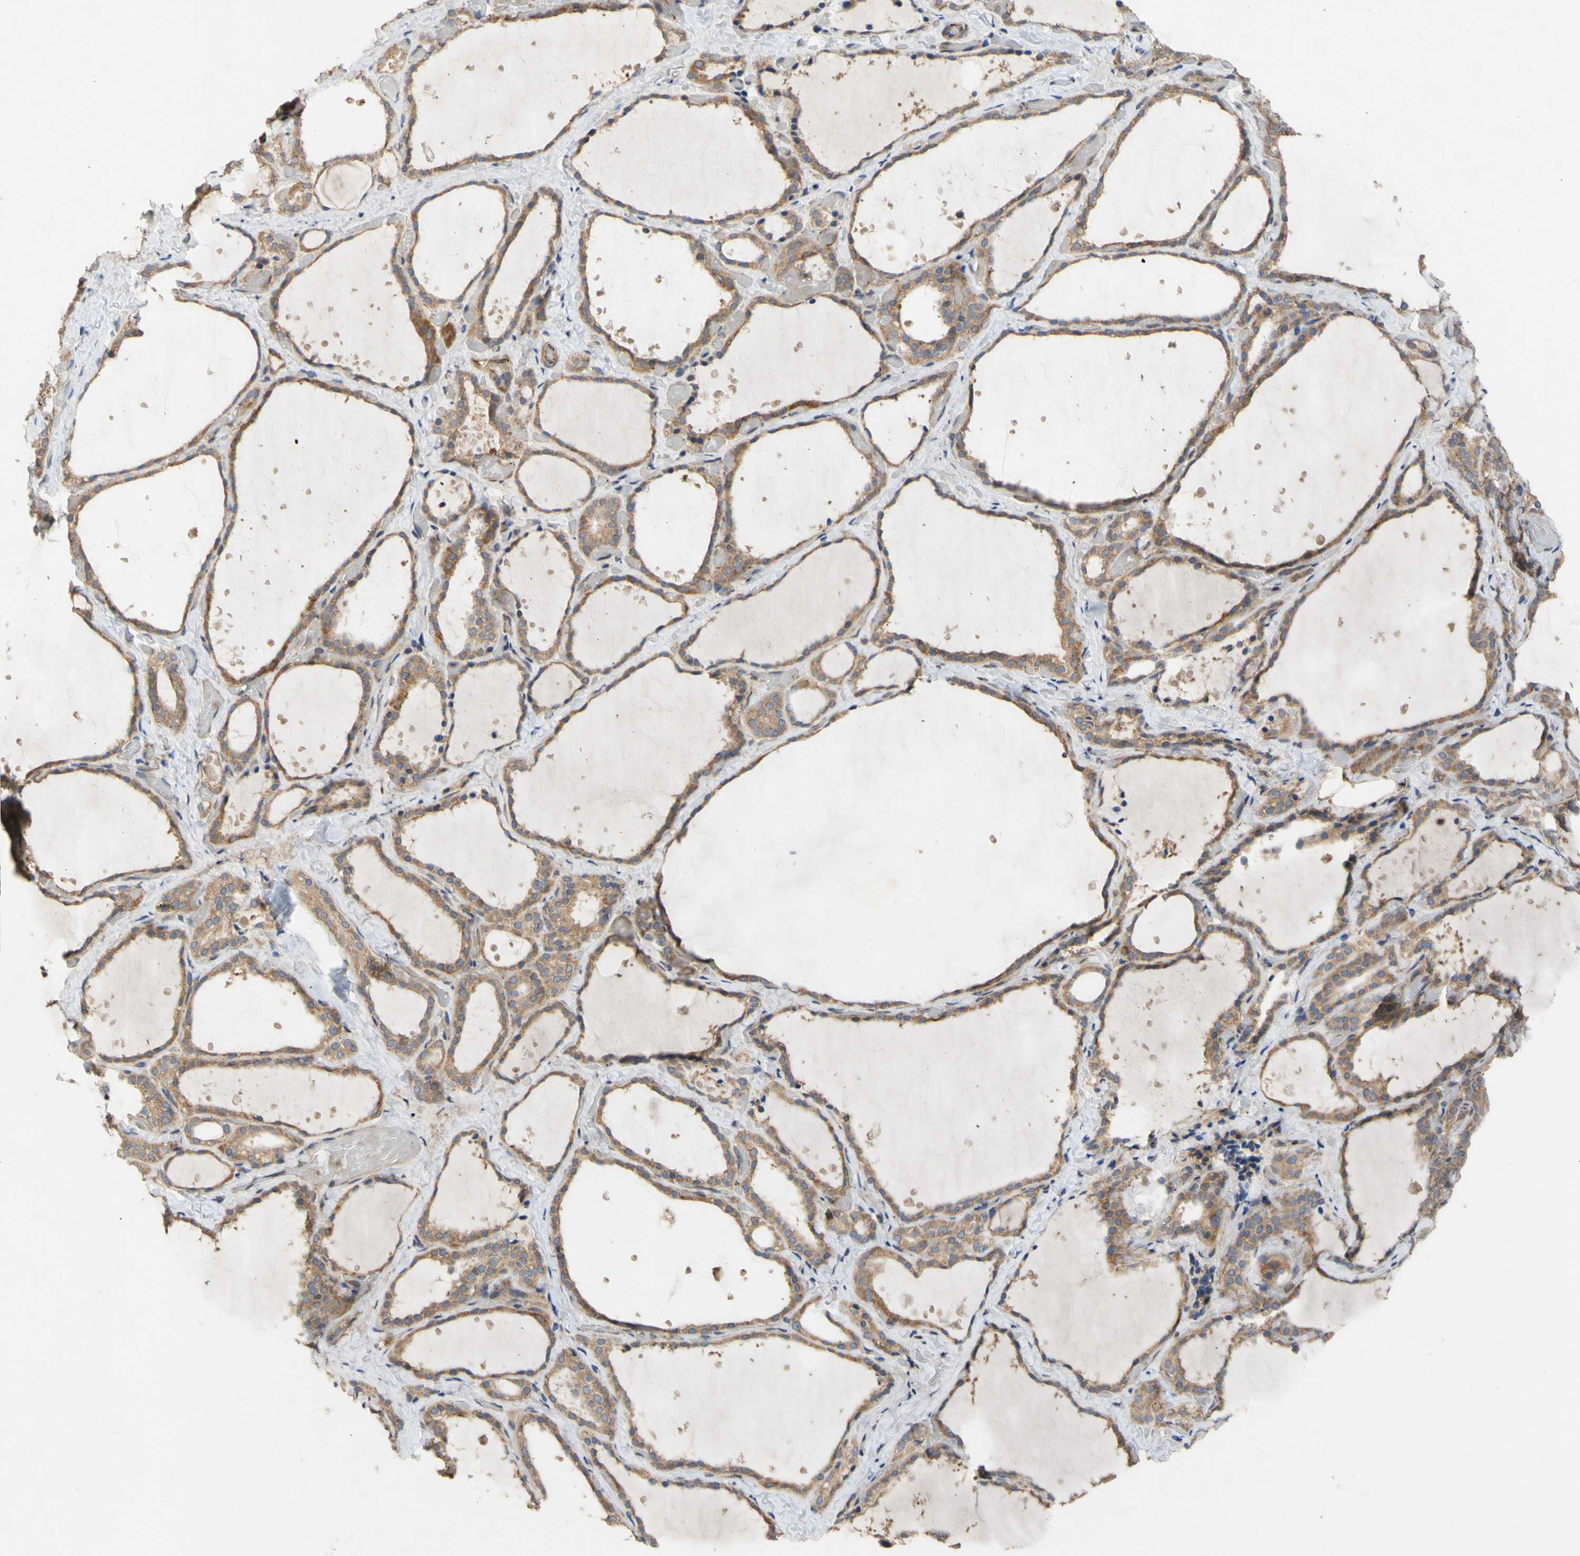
{"staining": {"intensity": "moderate", "quantity": ">75%", "location": "cytoplasmic/membranous"}, "tissue": "thyroid gland", "cell_type": "Glandular cells", "image_type": "normal", "snomed": [{"axis": "morphology", "description": "Normal tissue, NOS"}, {"axis": "topography", "description": "Thyroid gland"}], "caption": "Protein analysis of unremarkable thyroid gland shows moderate cytoplasmic/membranous positivity in approximately >75% of glandular cells.", "gene": "EIF2S3", "patient": {"sex": "female", "age": 44}}